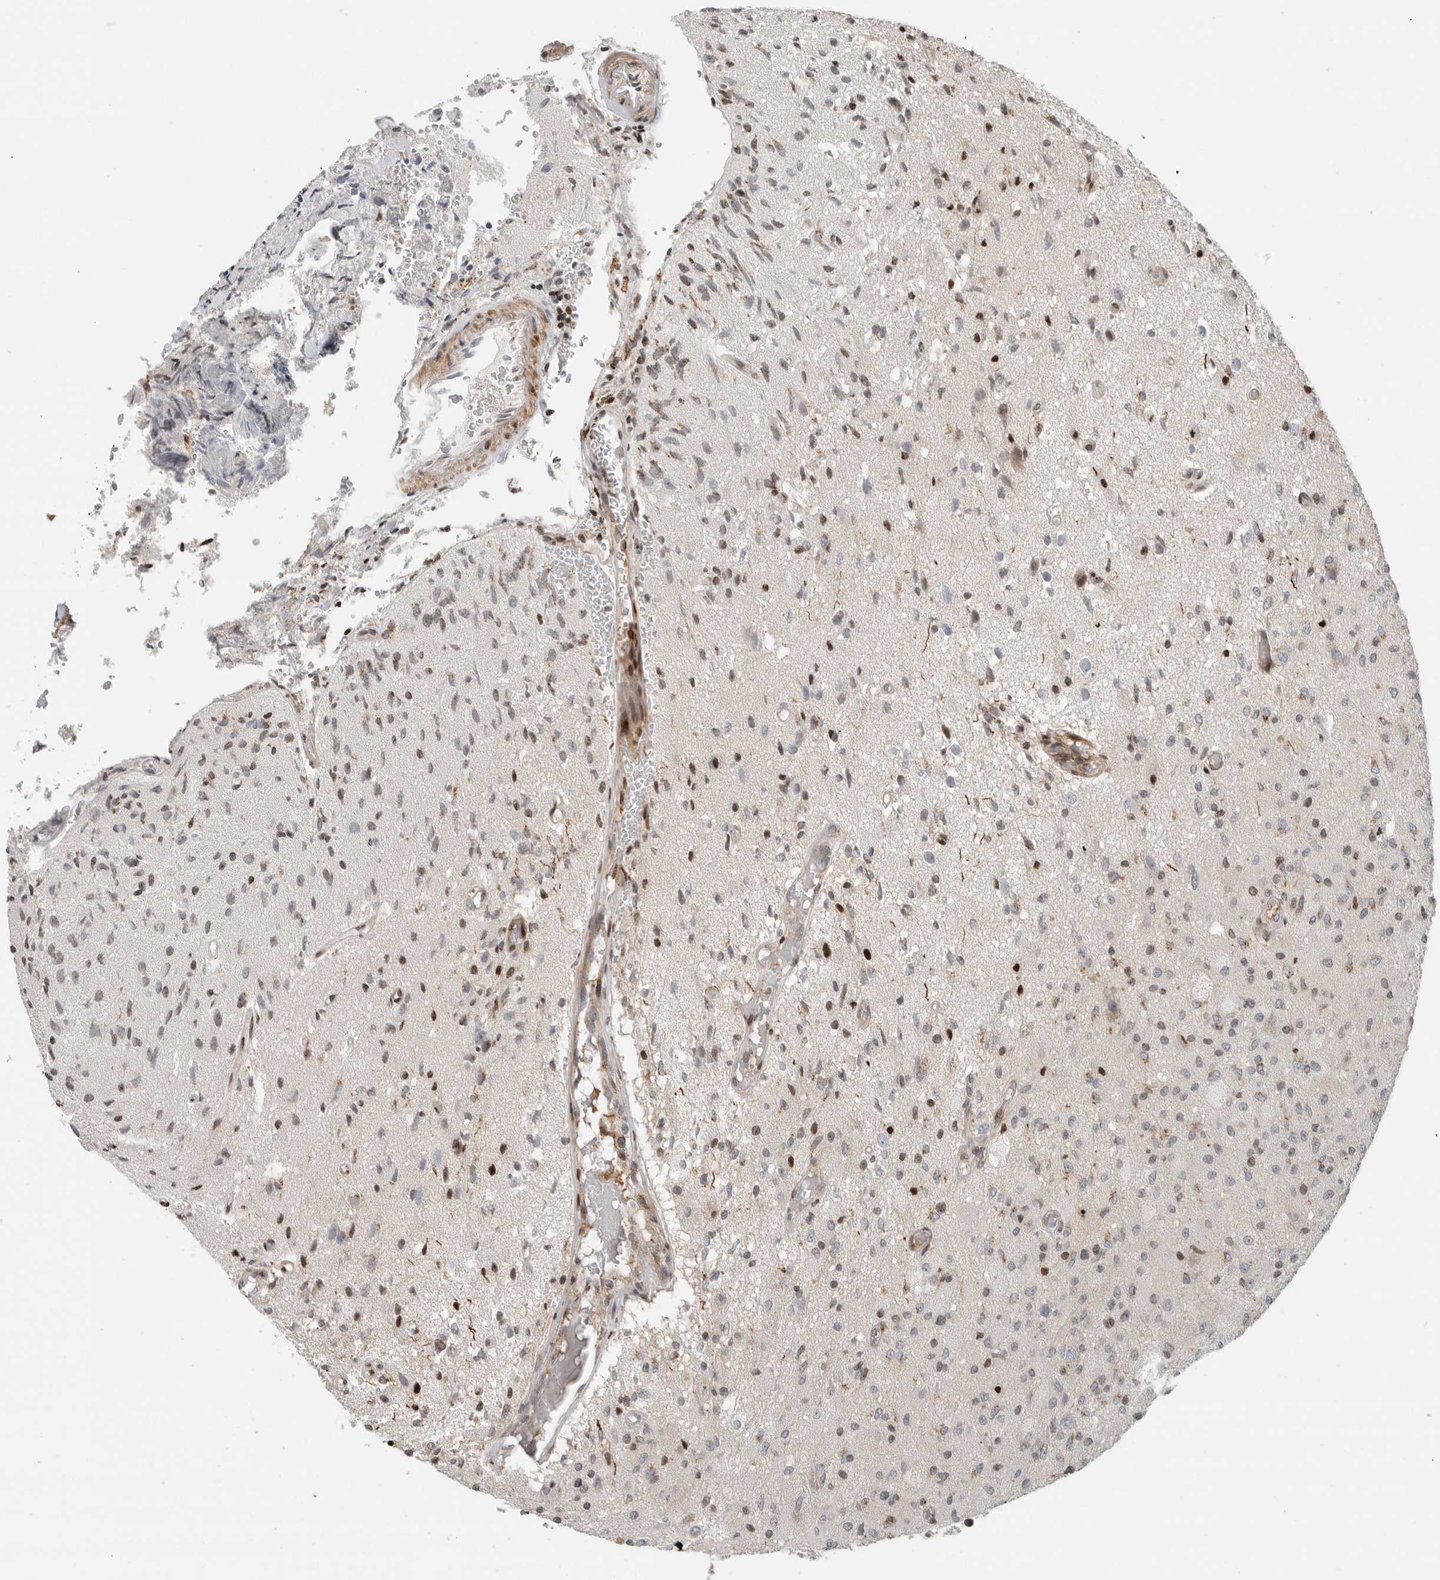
{"staining": {"intensity": "moderate", "quantity": "25%-75%", "location": "nuclear"}, "tissue": "glioma", "cell_type": "Tumor cells", "image_type": "cancer", "snomed": [{"axis": "morphology", "description": "Normal tissue, NOS"}, {"axis": "morphology", "description": "Glioma, malignant, High grade"}, {"axis": "topography", "description": "Cerebral cortex"}], "caption": "Approximately 25%-75% of tumor cells in human high-grade glioma (malignant) exhibit moderate nuclear protein staining as visualized by brown immunohistochemical staining.", "gene": "GINS4", "patient": {"sex": "male", "age": 77}}